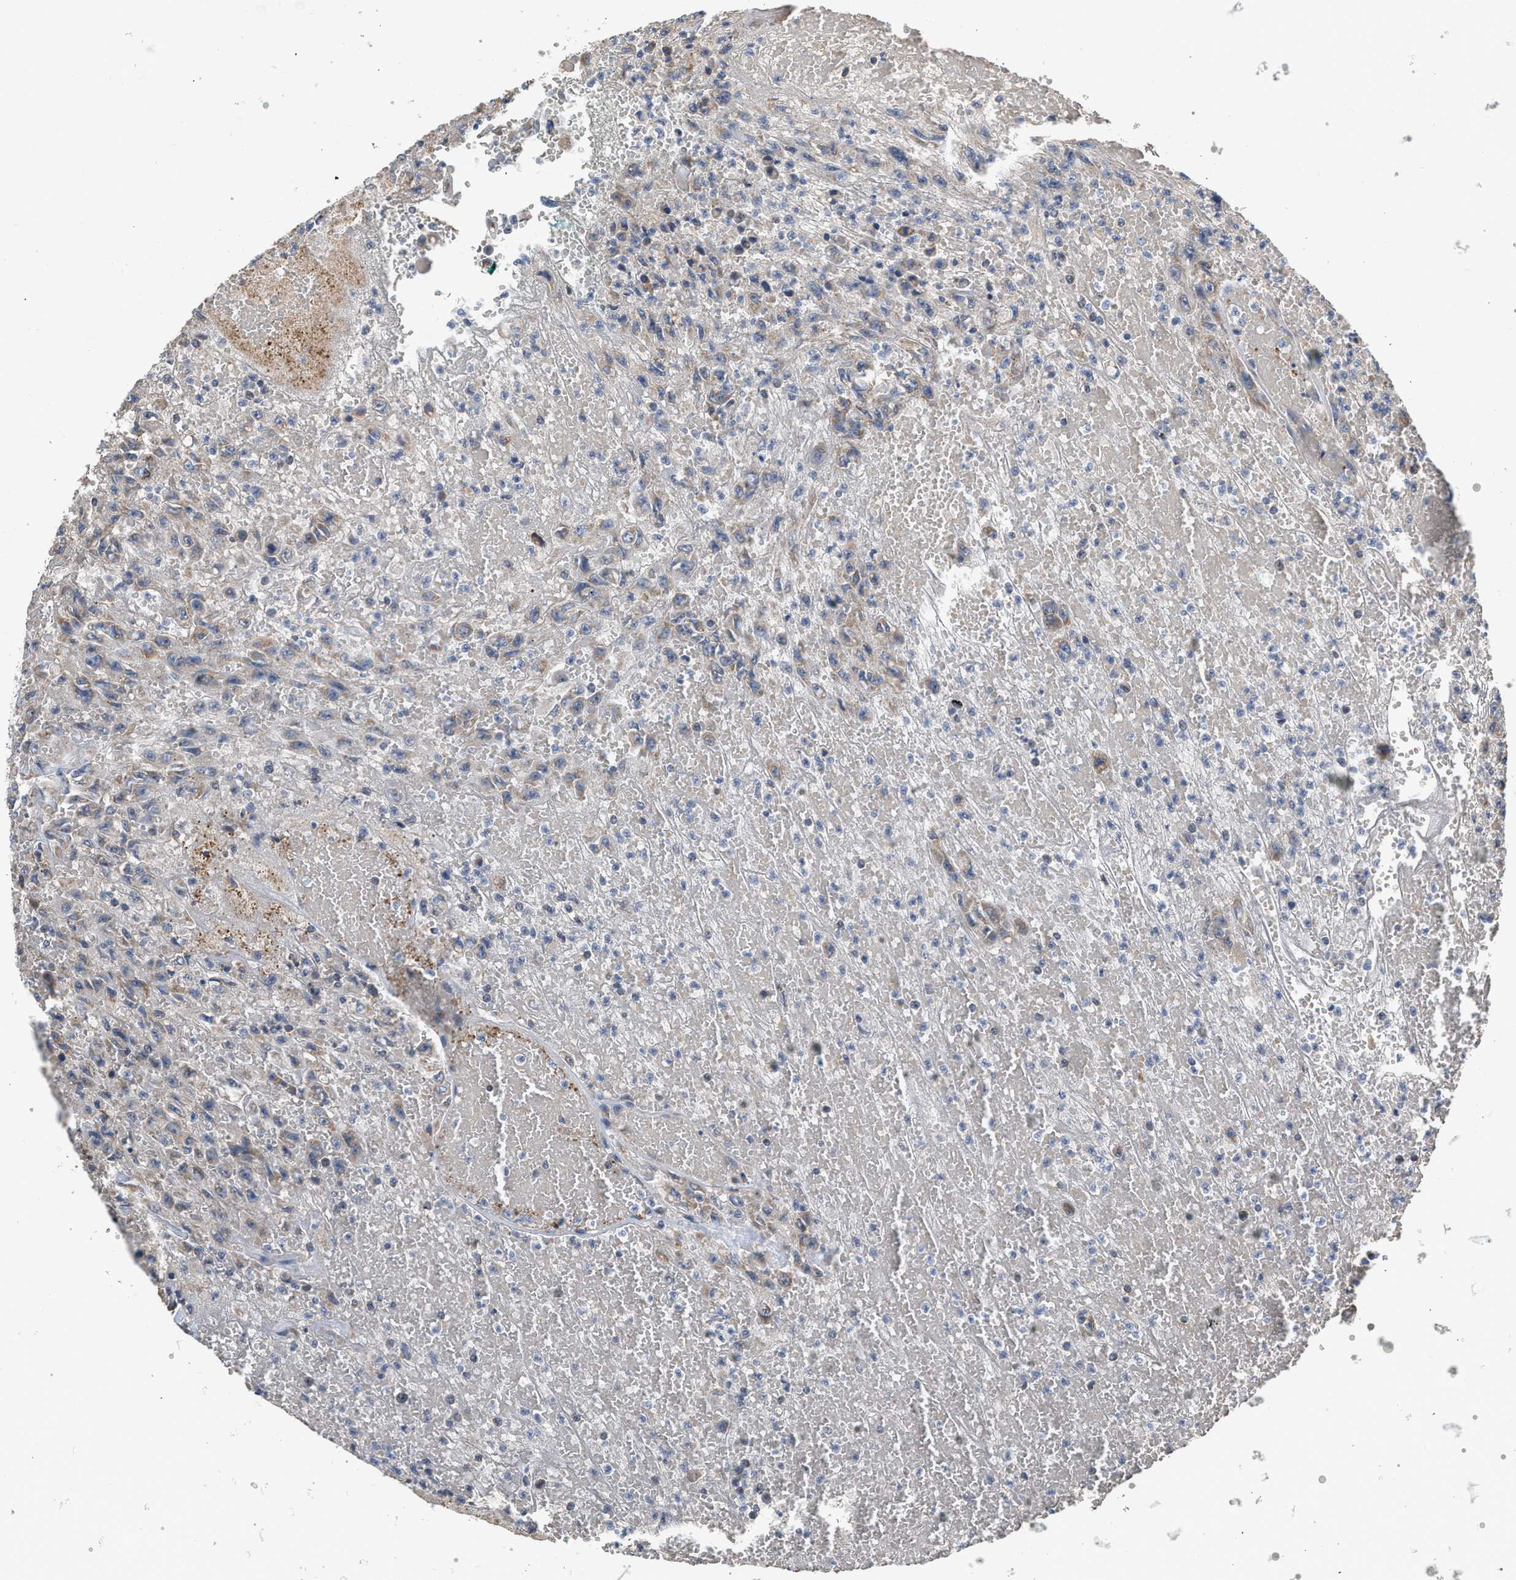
{"staining": {"intensity": "weak", "quantity": "25%-75%", "location": "cytoplasmic/membranous"}, "tissue": "urothelial cancer", "cell_type": "Tumor cells", "image_type": "cancer", "snomed": [{"axis": "morphology", "description": "Urothelial carcinoma, High grade"}, {"axis": "topography", "description": "Urinary bladder"}], "caption": "Immunohistochemistry (IHC) of urothelial cancer shows low levels of weak cytoplasmic/membranous staining in about 25%-75% of tumor cells.", "gene": "PIM1", "patient": {"sex": "female", "age": 64}}